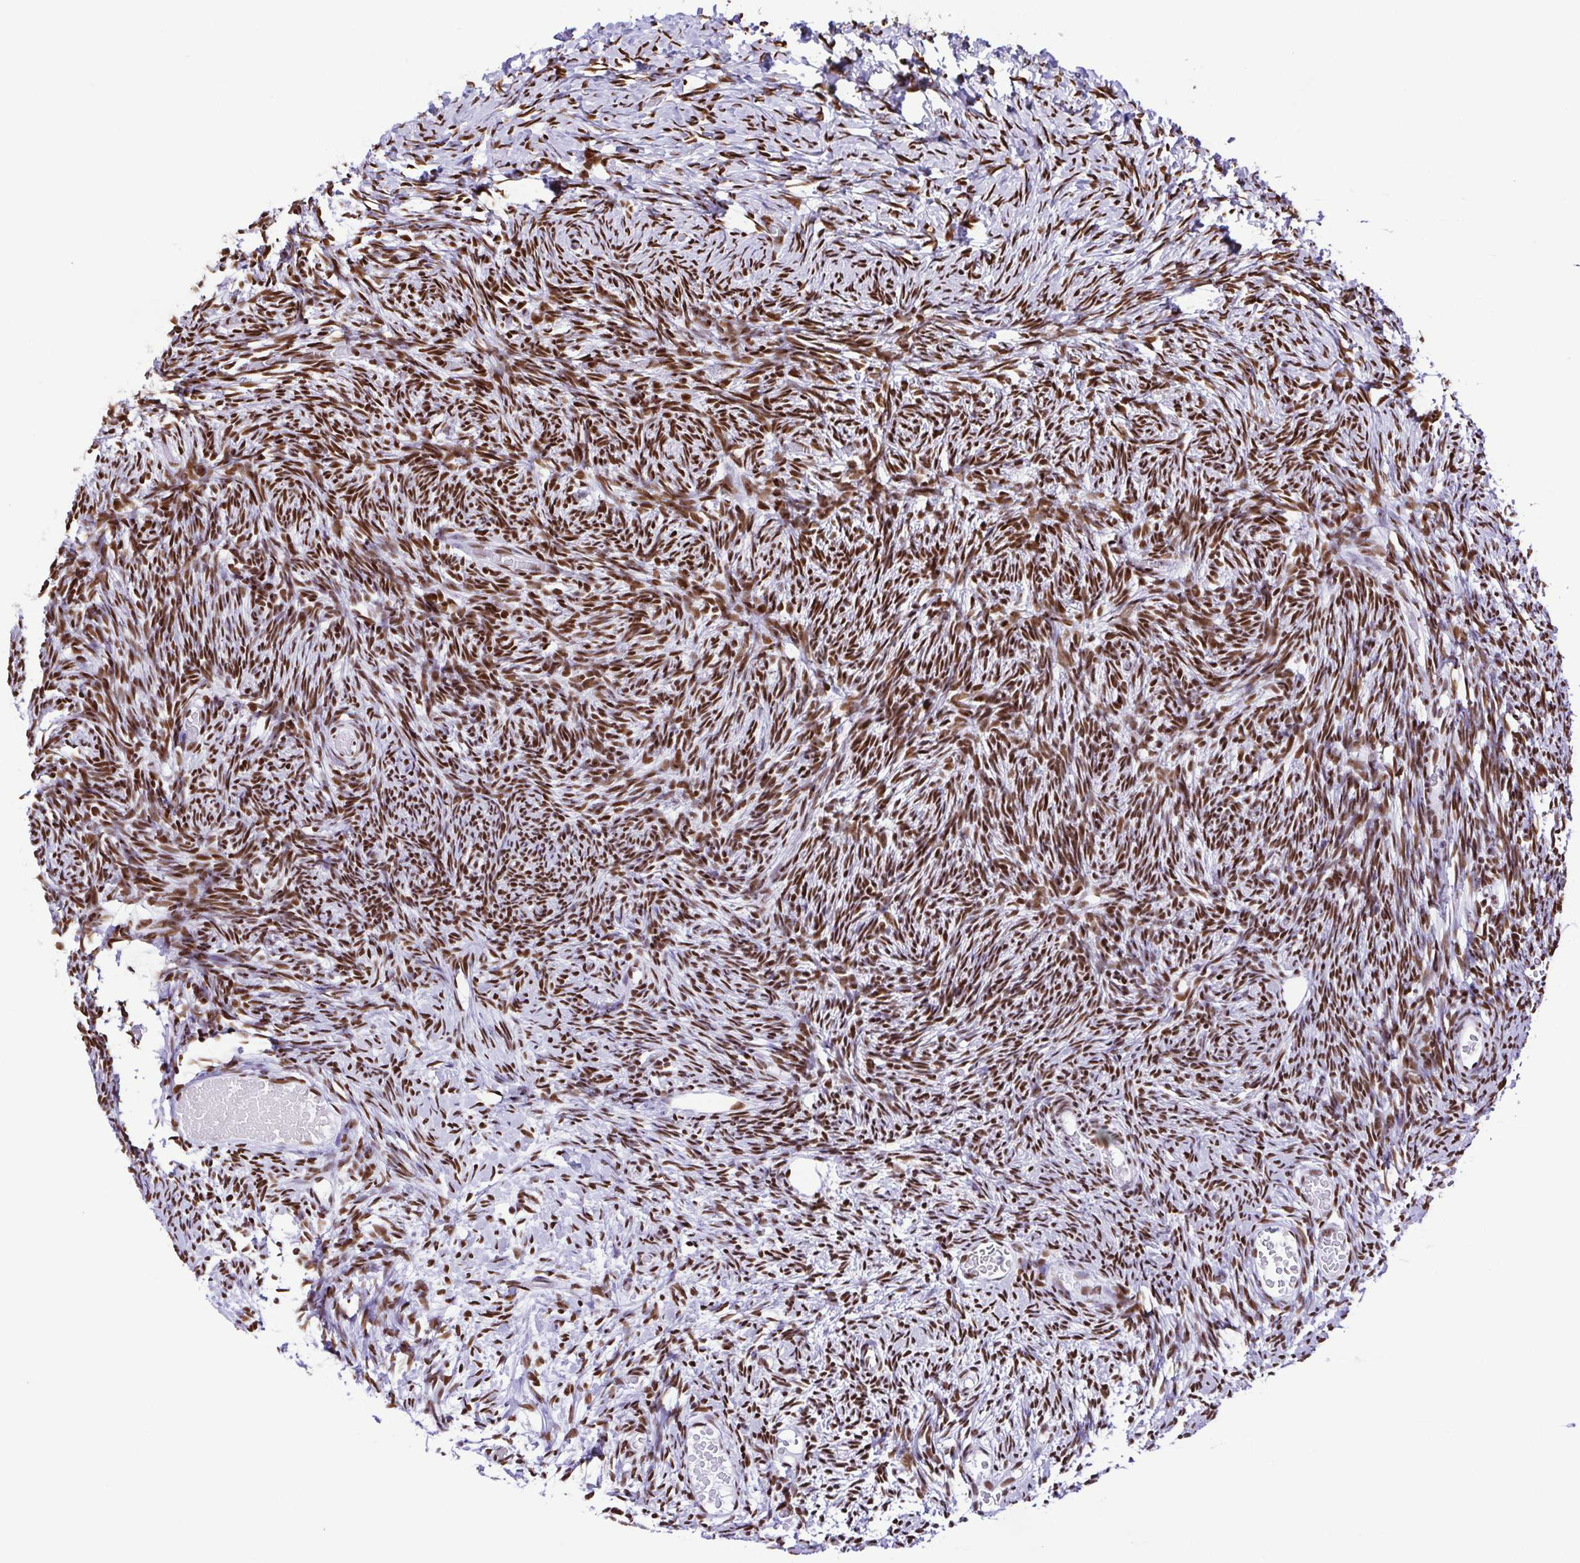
{"staining": {"intensity": "strong", "quantity": ">75%", "location": "nuclear"}, "tissue": "ovary", "cell_type": "Follicle cells", "image_type": "normal", "snomed": [{"axis": "morphology", "description": "Normal tissue, NOS"}, {"axis": "topography", "description": "Ovary"}], "caption": "This is an image of immunohistochemistry (IHC) staining of normal ovary, which shows strong positivity in the nuclear of follicle cells.", "gene": "TRIM28", "patient": {"sex": "female", "age": 39}}